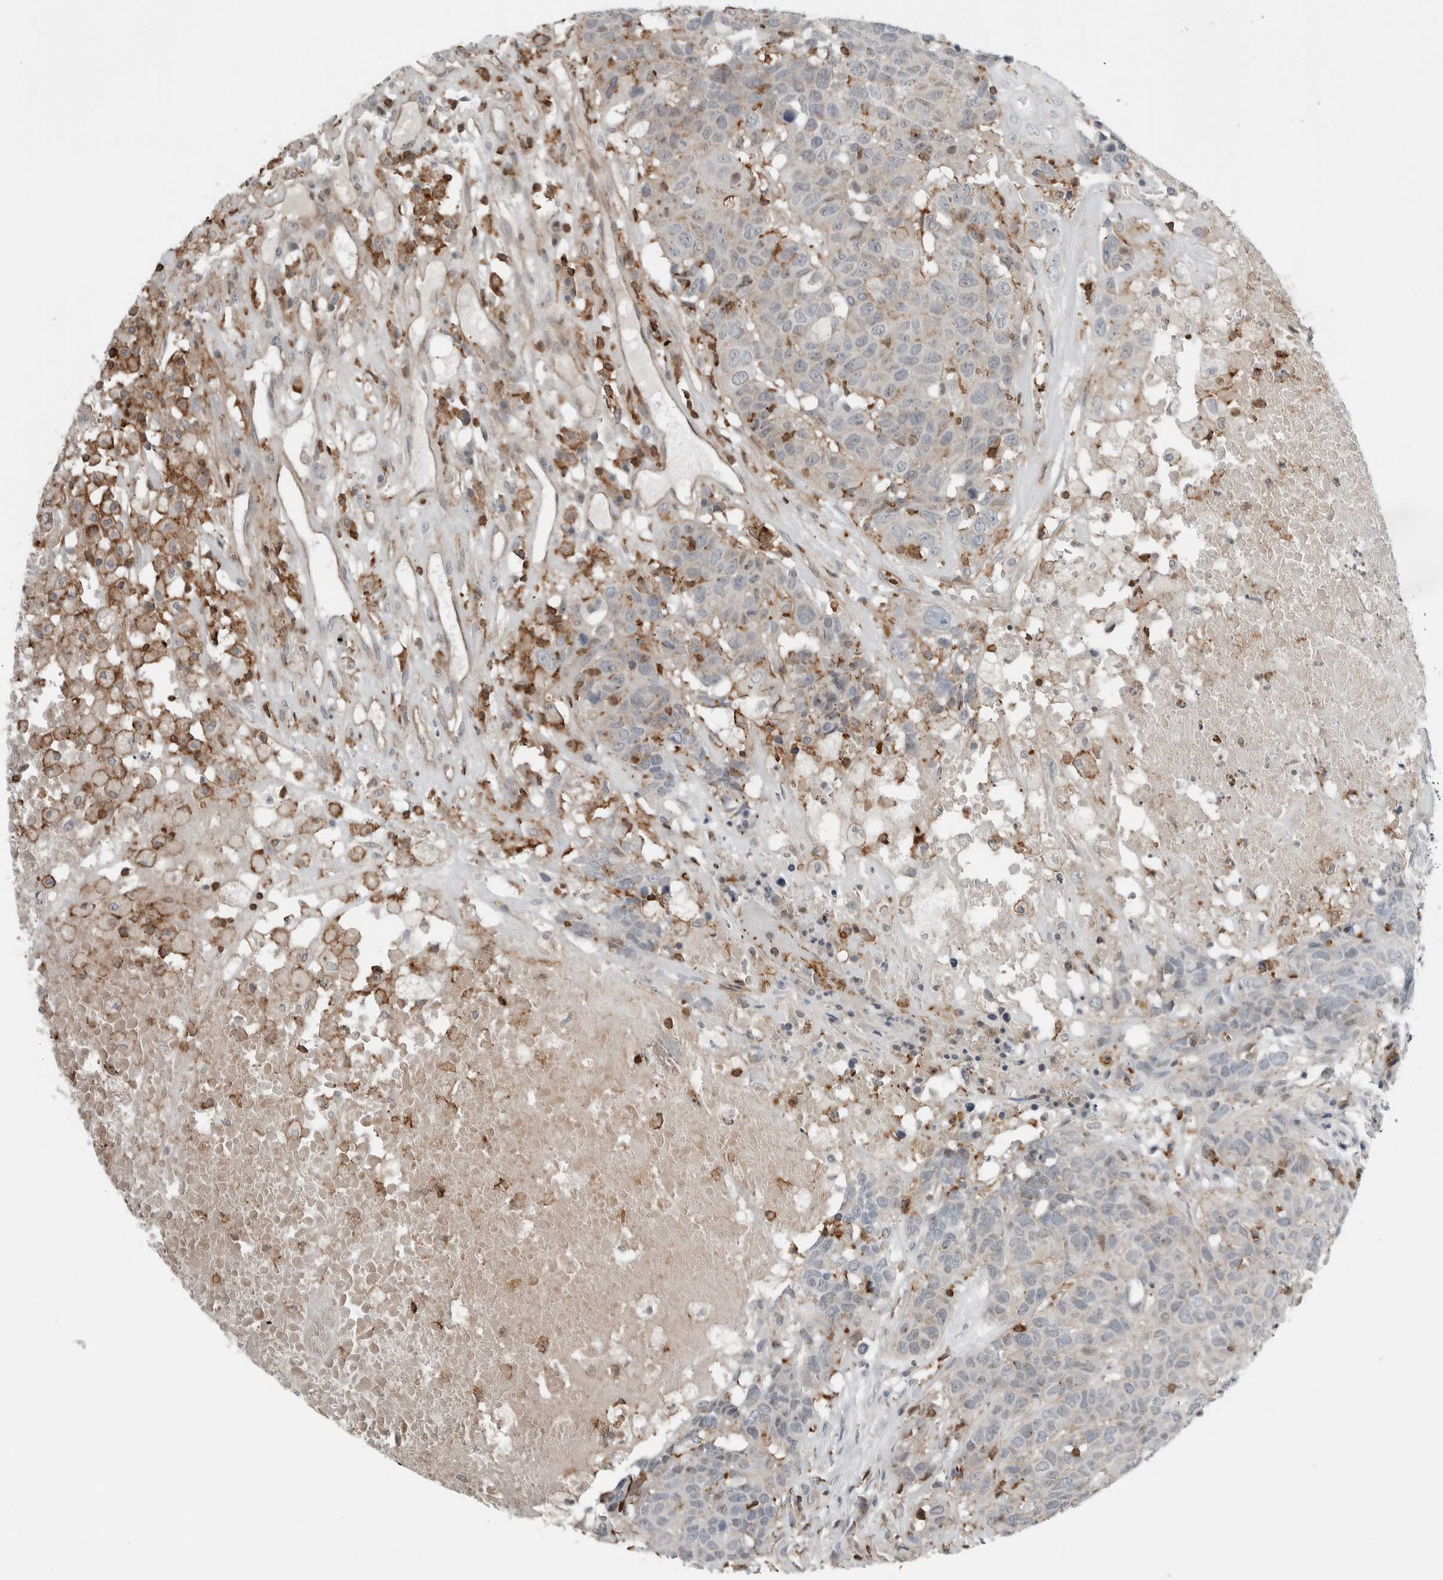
{"staining": {"intensity": "negative", "quantity": "none", "location": "none"}, "tissue": "head and neck cancer", "cell_type": "Tumor cells", "image_type": "cancer", "snomed": [{"axis": "morphology", "description": "Squamous cell carcinoma, NOS"}, {"axis": "topography", "description": "Head-Neck"}], "caption": "There is no significant expression in tumor cells of squamous cell carcinoma (head and neck).", "gene": "LEFTY2", "patient": {"sex": "male", "age": 66}}